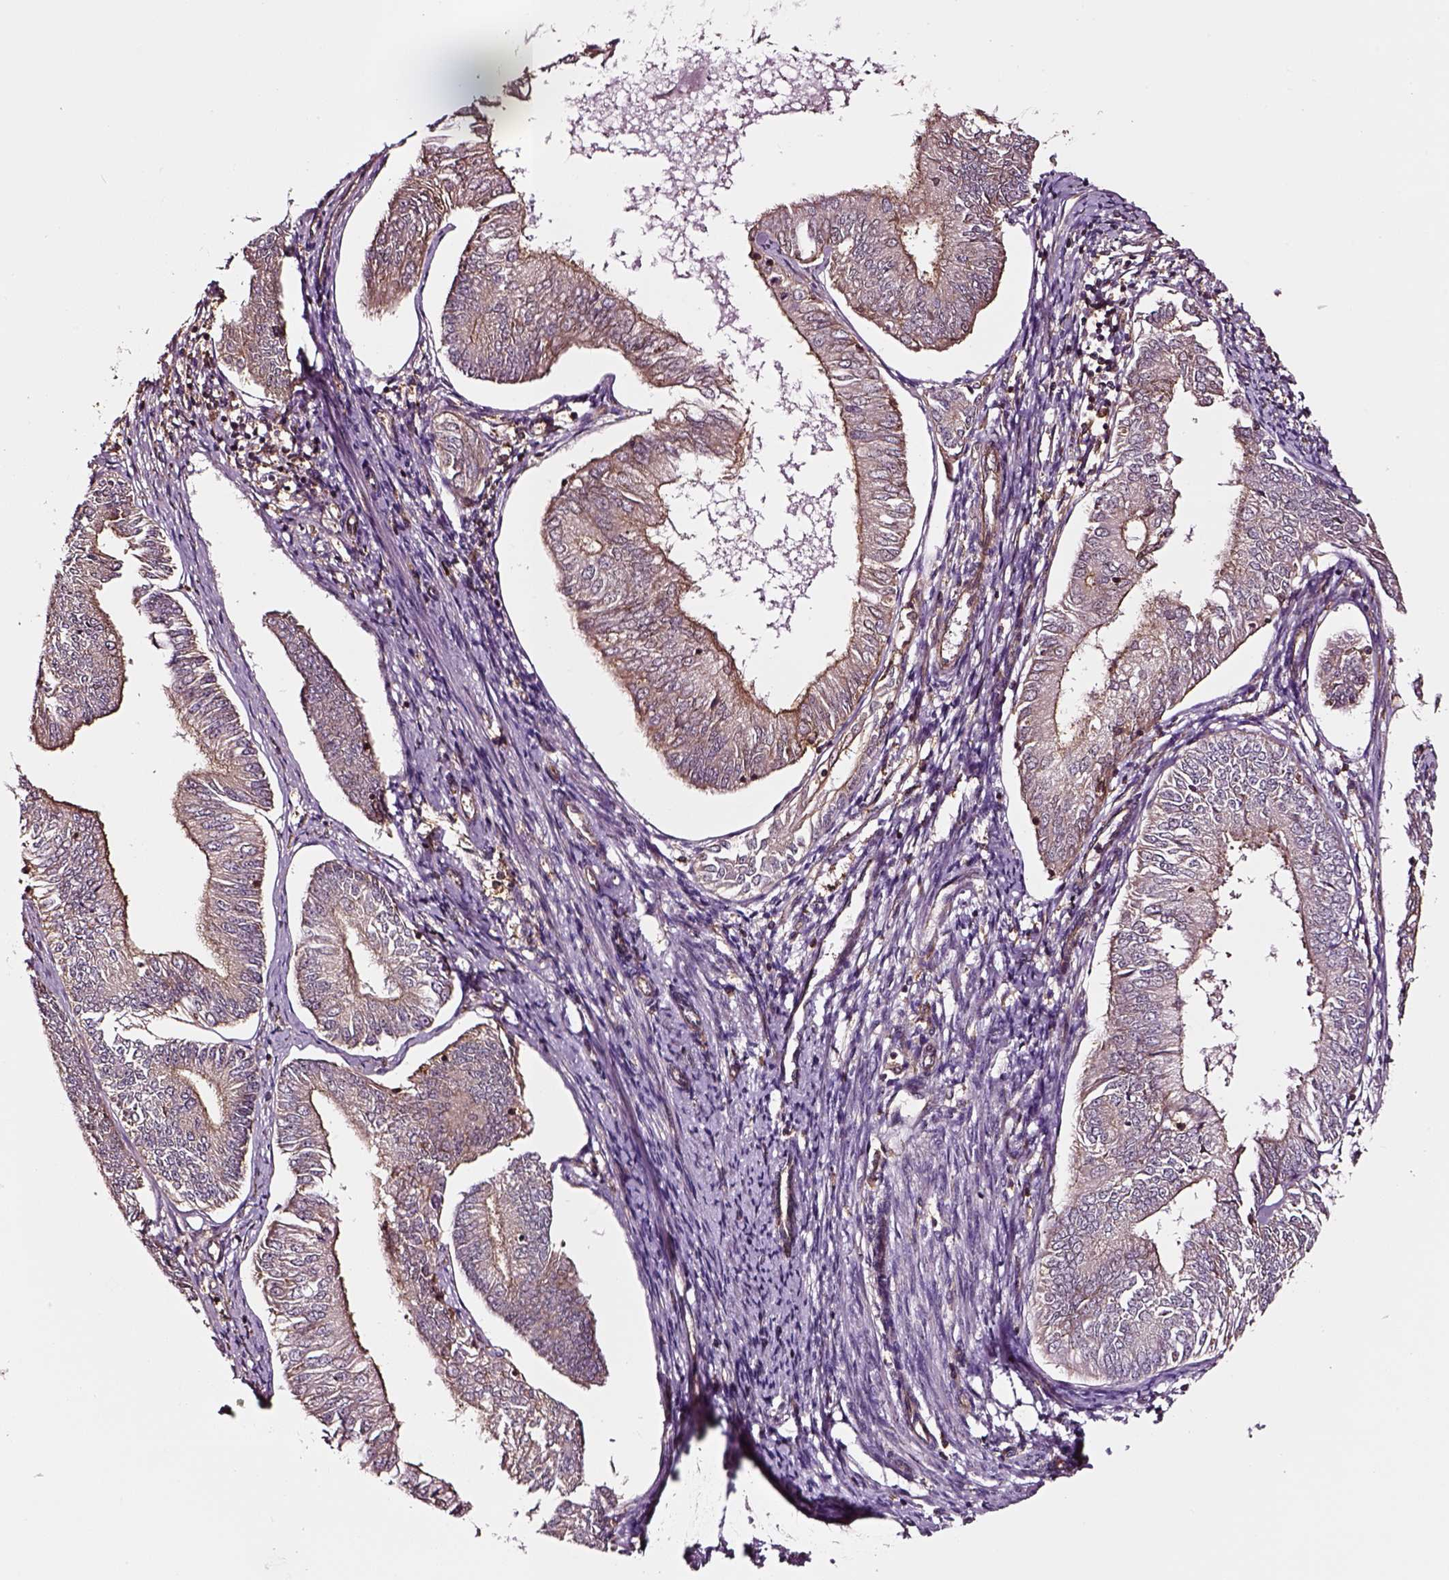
{"staining": {"intensity": "moderate", "quantity": "<25%", "location": "cytoplasmic/membranous"}, "tissue": "endometrial cancer", "cell_type": "Tumor cells", "image_type": "cancer", "snomed": [{"axis": "morphology", "description": "Adenocarcinoma, NOS"}, {"axis": "topography", "description": "Endometrium"}], "caption": "High-power microscopy captured an IHC photomicrograph of adenocarcinoma (endometrial), revealing moderate cytoplasmic/membranous positivity in about <25% of tumor cells.", "gene": "RASSF5", "patient": {"sex": "female", "age": 58}}